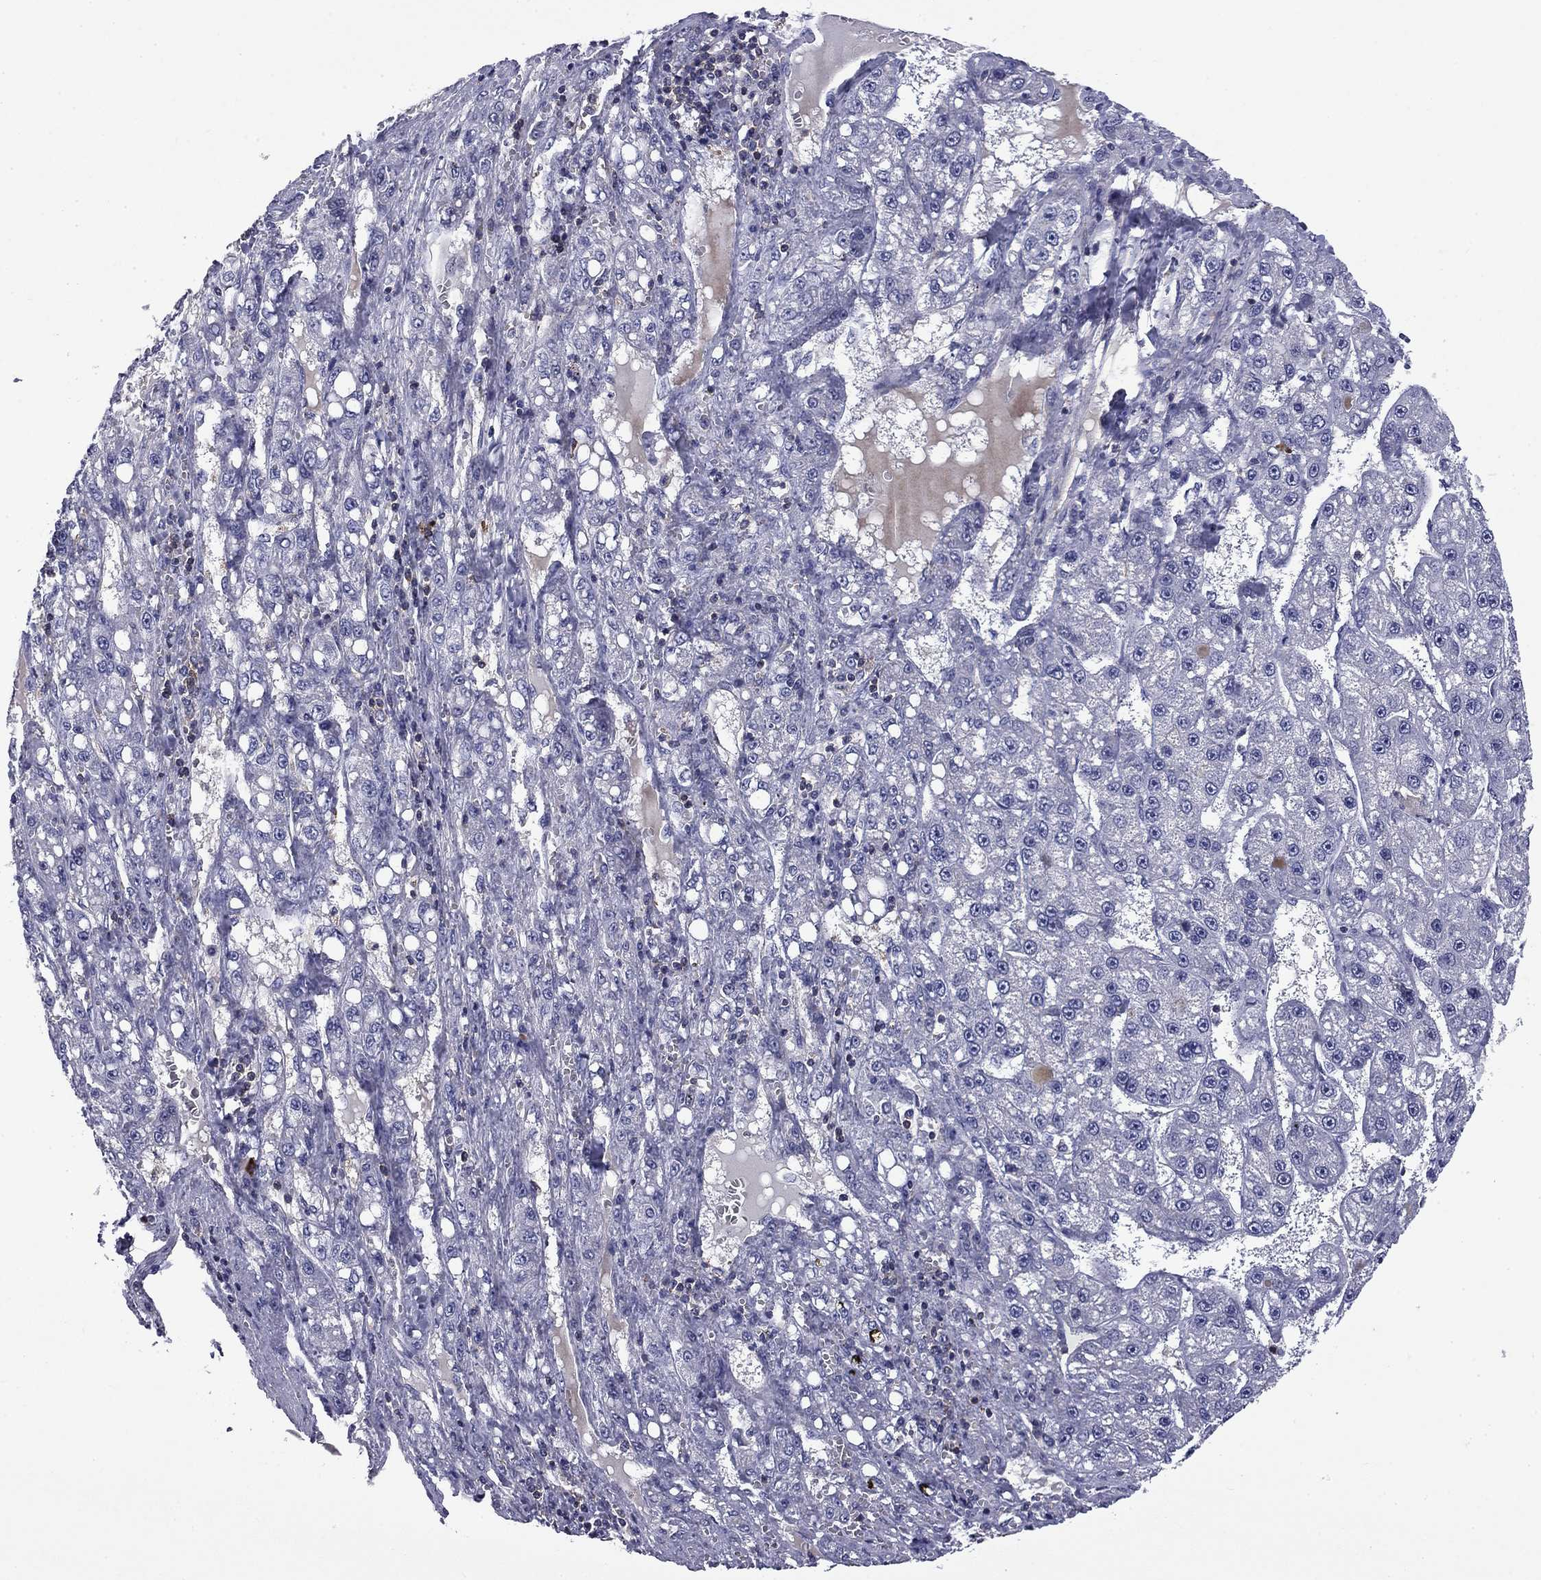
{"staining": {"intensity": "negative", "quantity": "none", "location": "none"}, "tissue": "liver cancer", "cell_type": "Tumor cells", "image_type": "cancer", "snomed": [{"axis": "morphology", "description": "Carcinoma, Hepatocellular, NOS"}, {"axis": "topography", "description": "Liver"}], "caption": "Tumor cells are negative for protein expression in human liver cancer.", "gene": "ARHGAP45", "patient": {"sex": "female", "age": 65}}